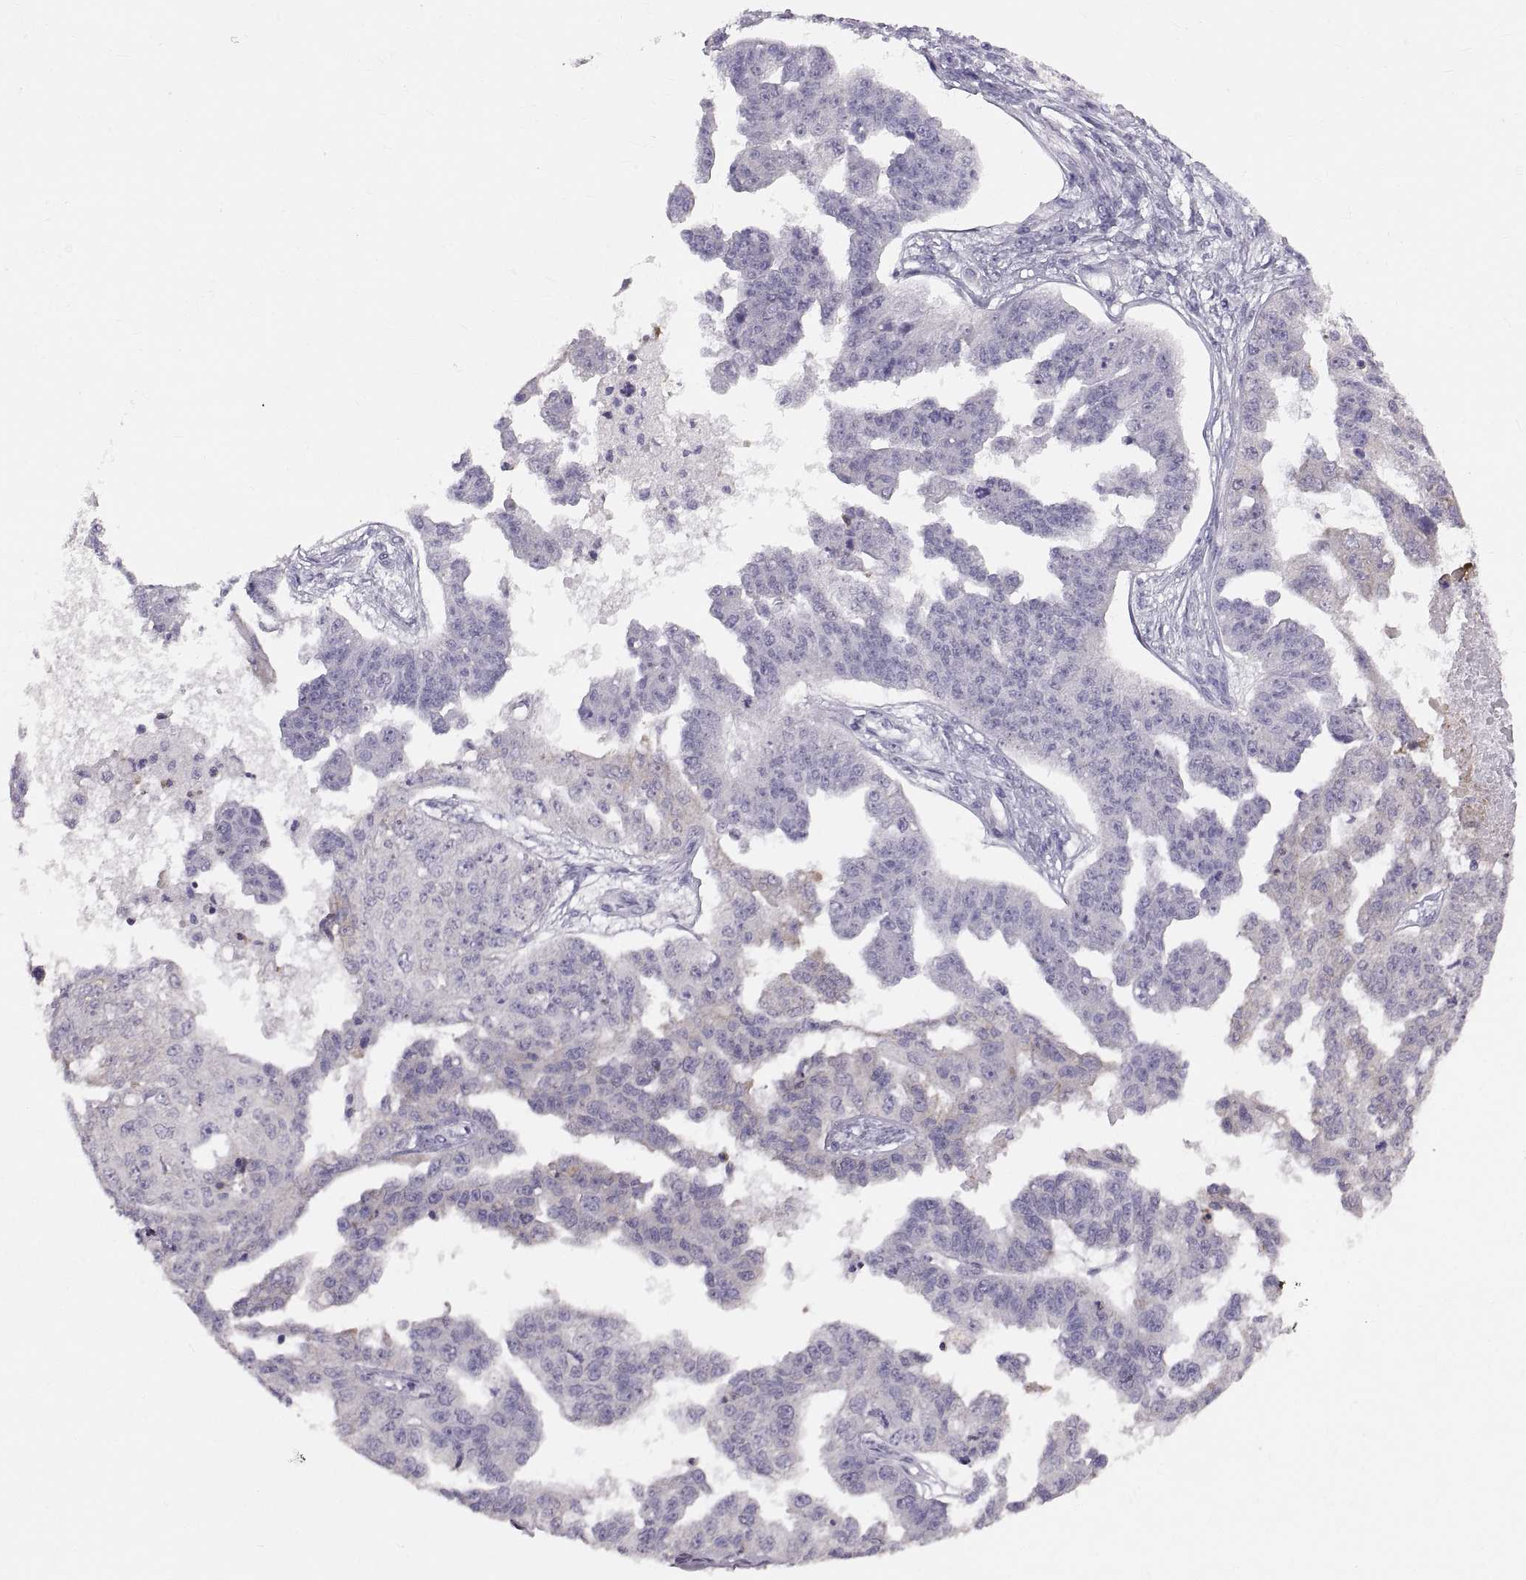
{"staining": {"intensity": "negative", "quantity": "none", "location": "none"}, "tissue": "ovarian cancer", "cell_type": "Tumor cells", "image_type": "cancer", "snomed": [{"axis": "morphology", "description": "Cystadenocarcinoma, serous, NOS"}, {"axis": "topography", "description": "Ovary"}], "caption": "DAB immunohistochemical staining of human ovarian cancer shows no significant staining in tumor cells.", "gene": "SPACDR", "patient": {"sex": "female", "age": 58}}